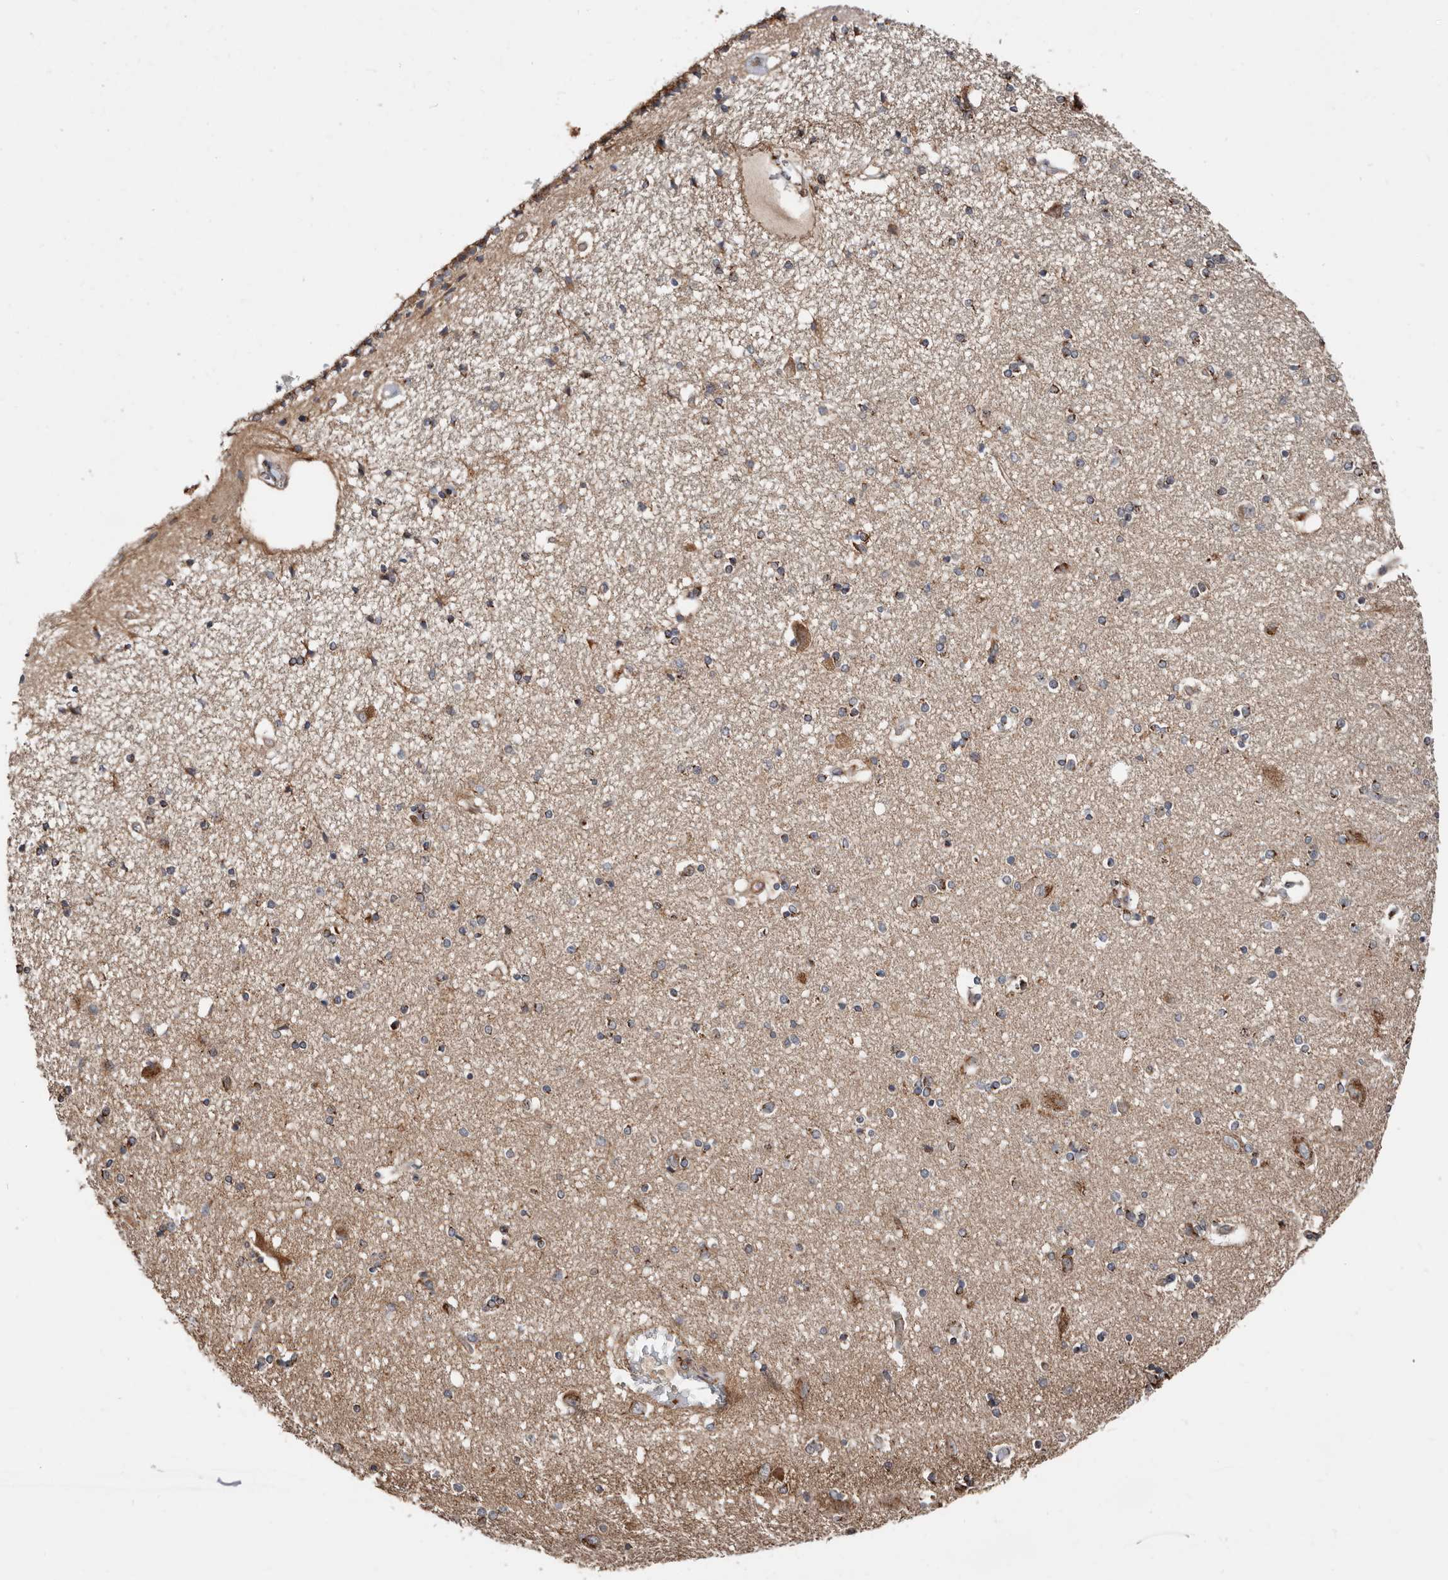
{"staining": {"intensity": "moderate", "quantity": "25%-75%", "location": "cytoplasmic/membranous"}, "tissue": "hippocampus", "cell_type": "Glial cells", "image_type": "normal", "snomed": [{"axis": "morphology", "description": "Normal tissue, NOS"}, {"axis": "topography", "description": "Hippocampus"}], "caption": "Moderate cytoplasmic/membranous positivity is appreciated in approximately 25%-75% of glial cells in unremarkable hippocampus. (DAB IHC with brightfield microscopy, high magnification).", "gene": "COG1", "patient": {"sex": "female", "age": 54}}